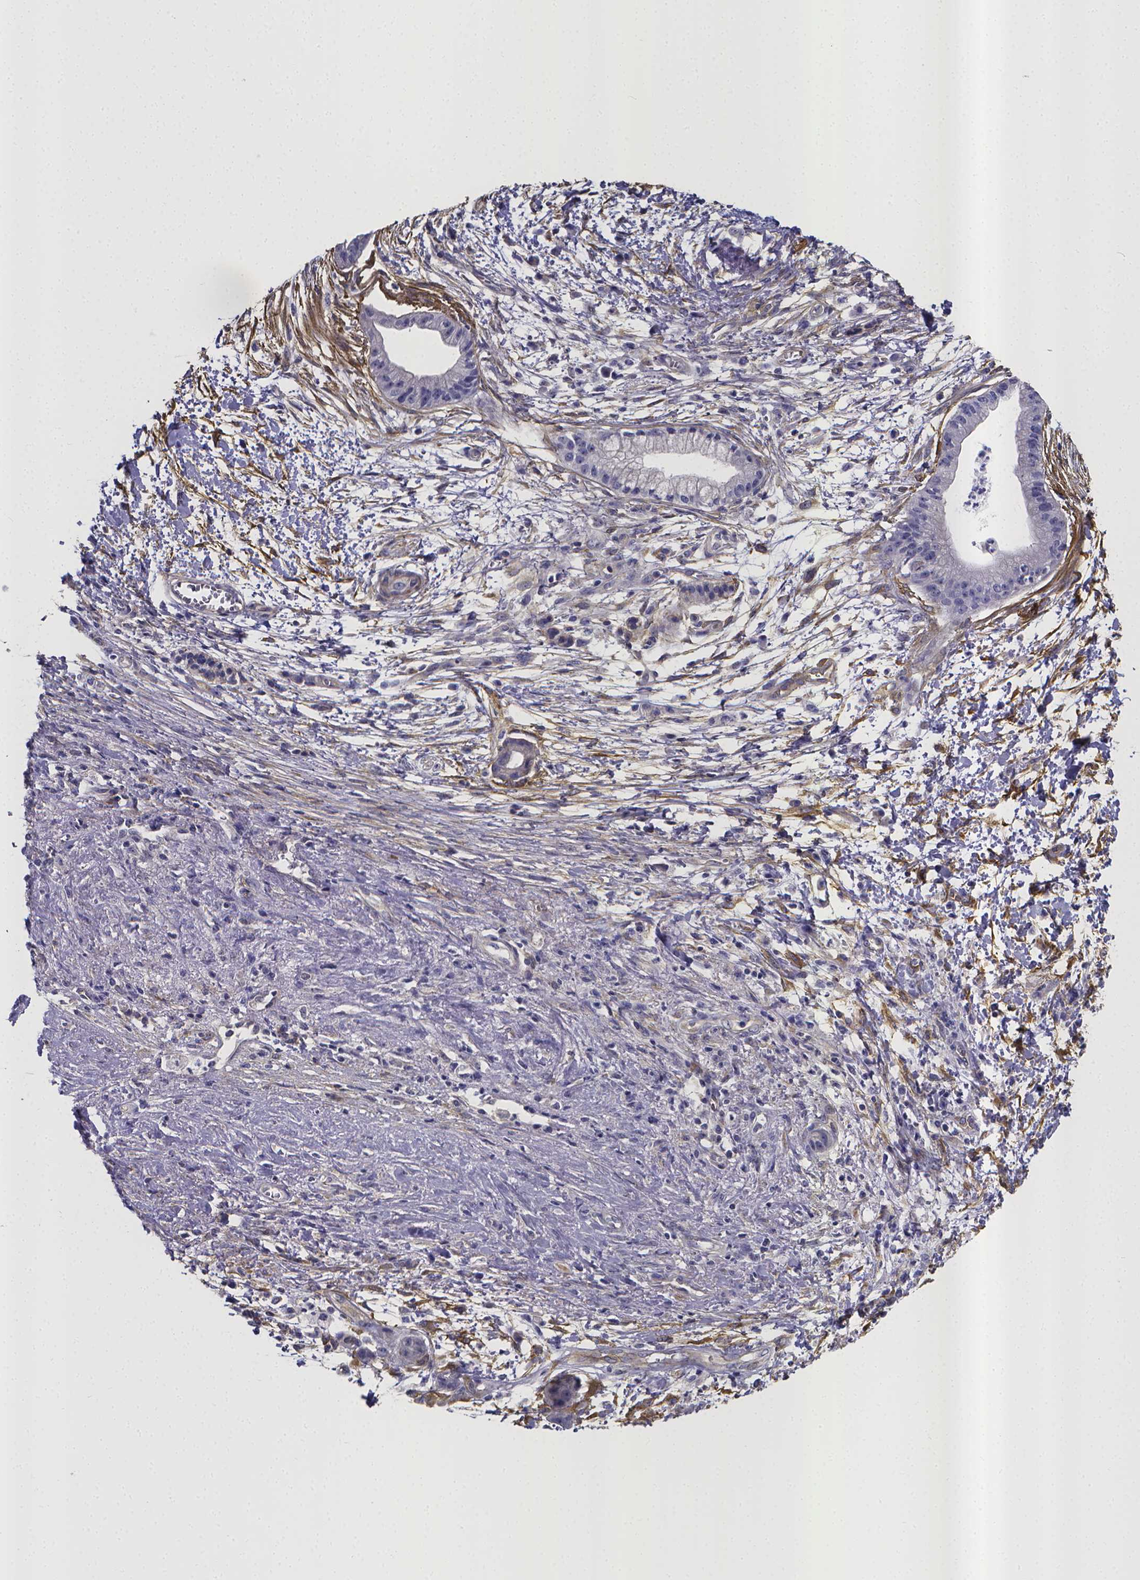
{"staining": {"intensity": "negative", "quantity": "none", "location": "none"}, "tissue": "pancreatic cancer", "cell_type": "Tumor cells", "image_type": "cancer", "snomed": [{"axis": "morphology", "description": "Normal tissue, NOS"}, {"axis": "morphology", "description": "Adenocarcinoma, NOS"}, {"axis": "topography", "description": "Lymph node"}, {"axis": "topography", "description": "Pancreas"}], "caption": "Immunohistochemistry photomicrograph of neoplastic tissue: human adenocarcinoma (pancreatic) stained with DAB exhibits no significant protein positivity in tumor cells. The staining is performed using DAB (3,3'-diaminobenzidine) brown chromogen with nuclei counter-stained in using hematoxylin.", "gene": "RERG", "patient": {"sex": "female", "age": 58}}